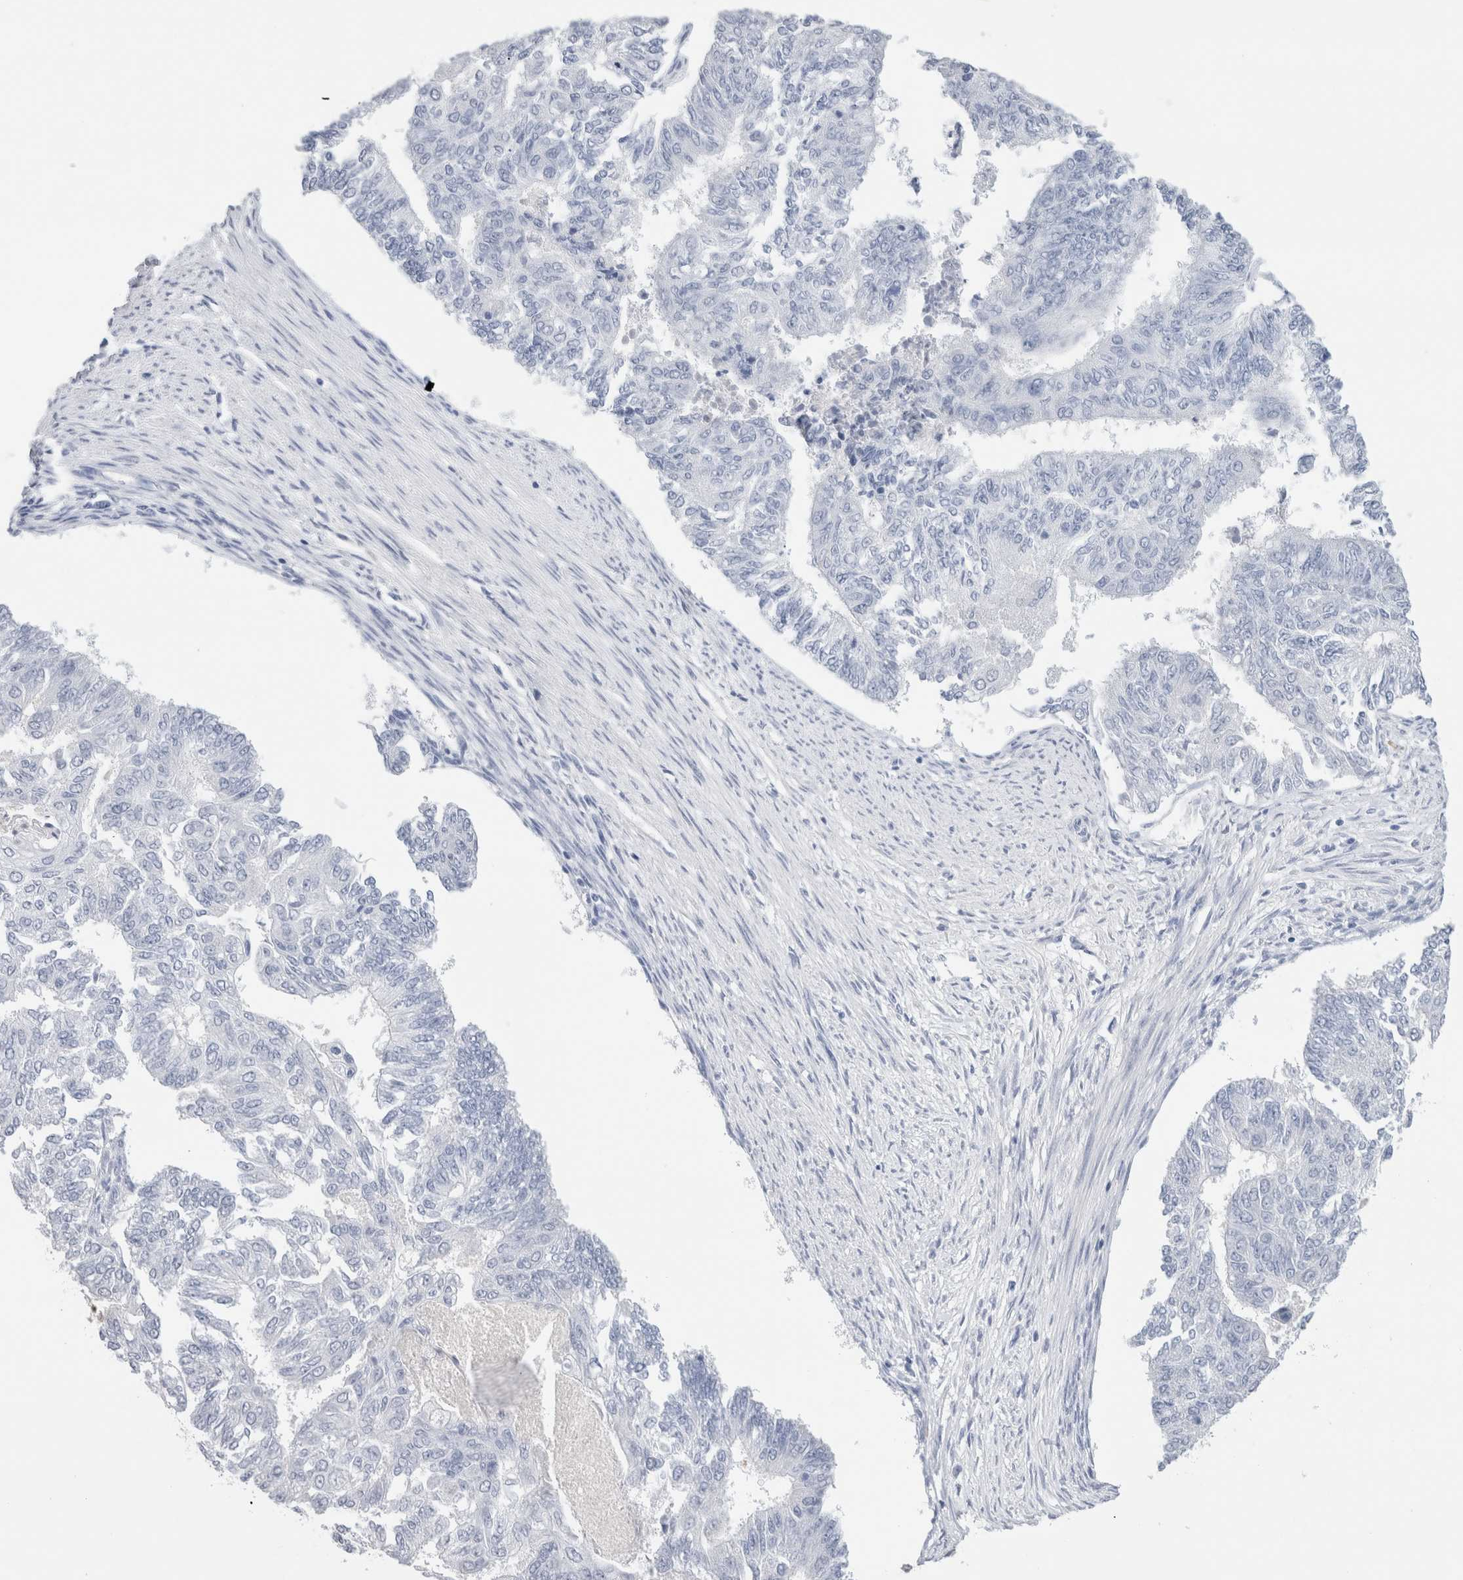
{"staining": {"intensity": "negative", "quantity": "none", "location": "none"}, "tissue": "endometrial cancer", "cell_type": "Tumor cells", "image_type": "cancer", "snomed": [{"axis": "morphology", "description": "Adenocarcinoma, NOS"}, {"axis": "topography", "description": "Endometrium"}], "caption": "Adenocarcinoma (endometrial) was stained to show a protein in brown. There is no significant expression in tumor cells. (Stains: DAB immunohistochemistry with hematoxylin counter stain, Microscopy: brightfield microscopy at high magnification).", "gene": "LAMP3", "patient": {"sex": "female", "age": 32}}